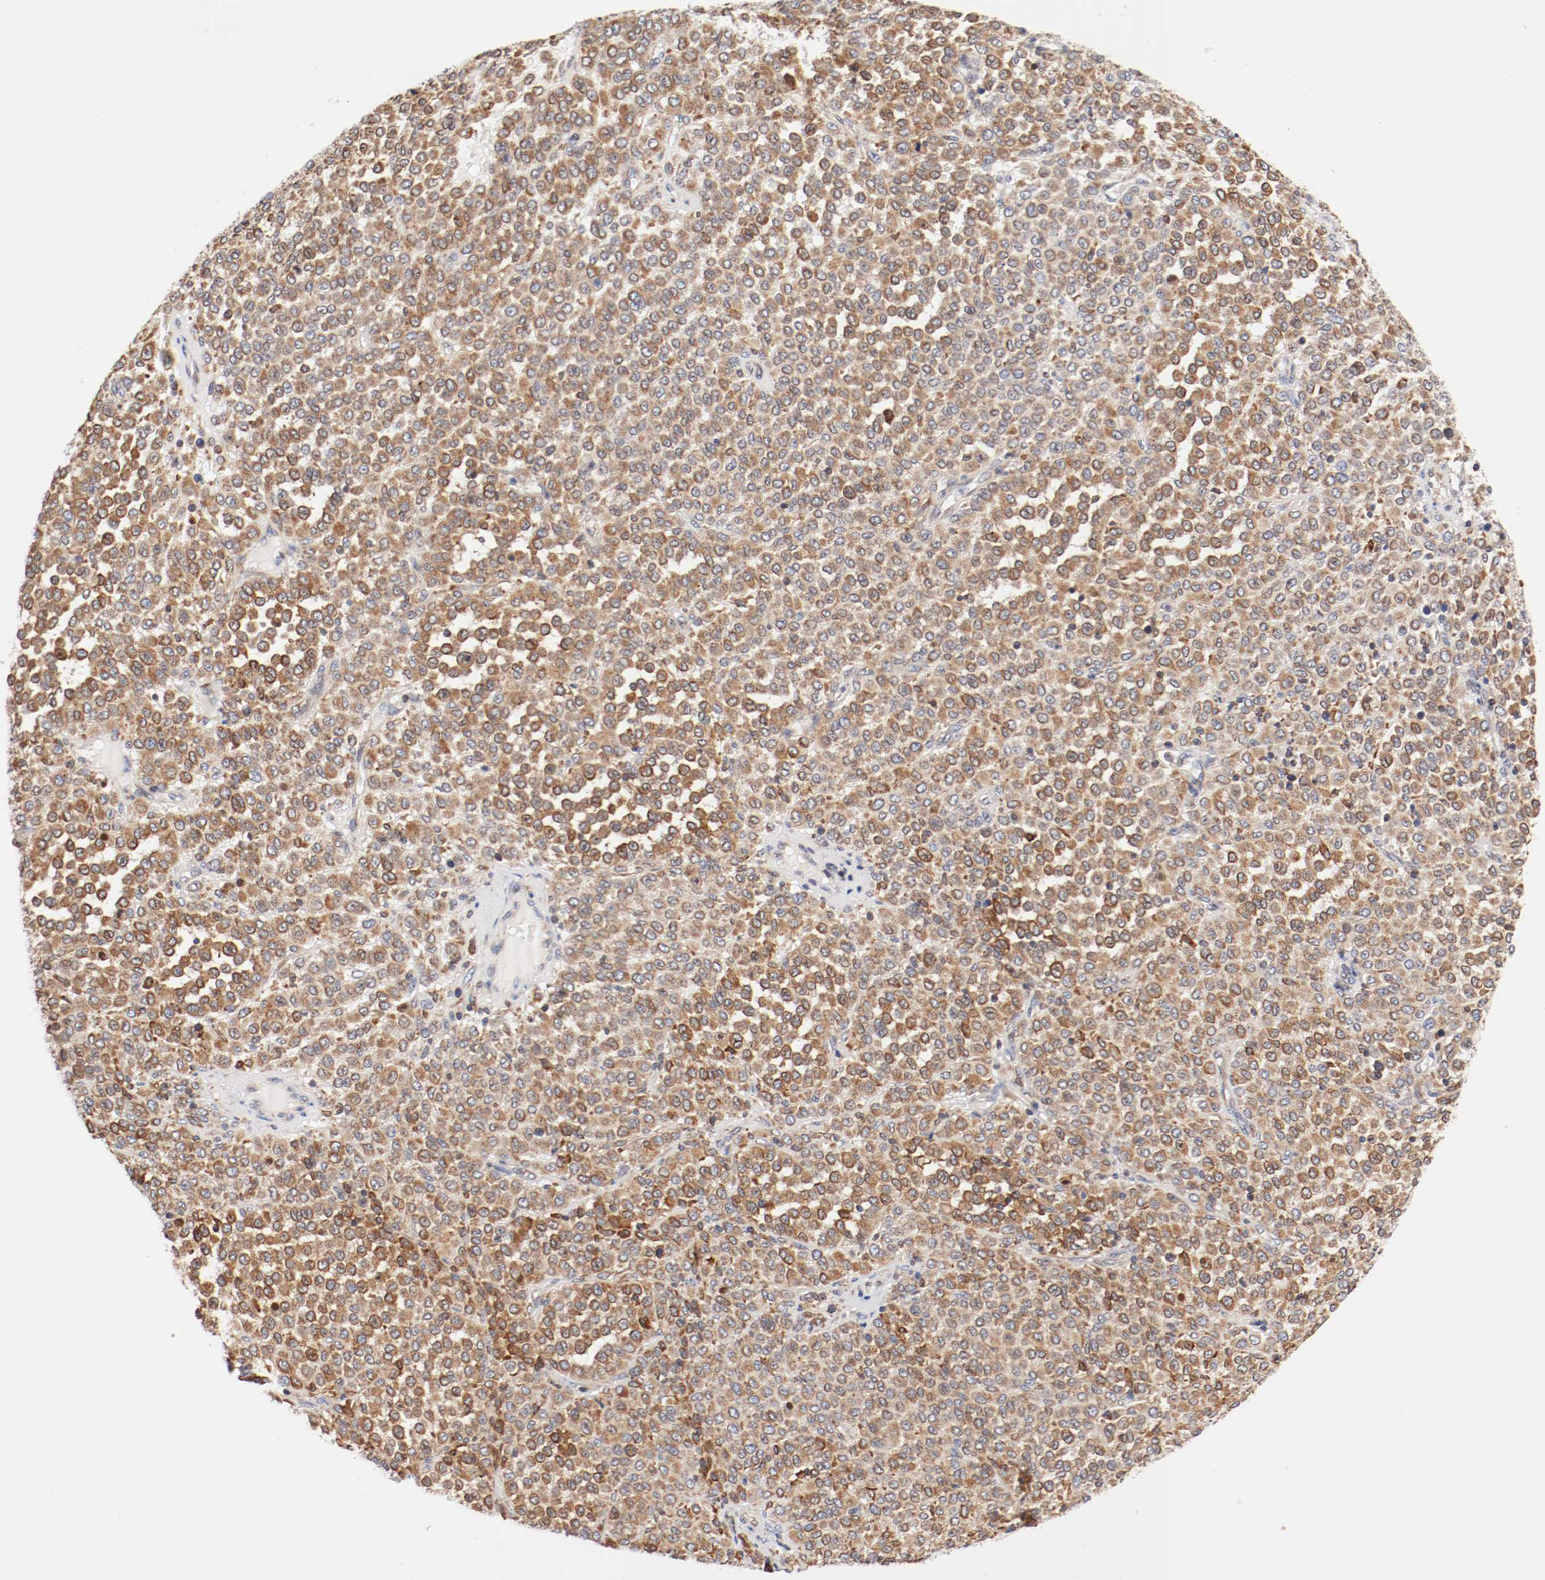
{"staining": {"intensity": "moderate", "quantity": ">75%", "location": "cytoplasmic/membranous"}, "tissue": "melanoma", "cell_type": "Tumor cells", "image_type": "cancer", "snomed": [{"axis": "morphology", "description": "Malignant melanoma, Metastatic site"}, {"axis": "topography", "description": "Pancreas"}], "caption": "A brown stain highlights moderate cytoplasmic/membranous expression of a protein in malignant melanoma (metastatic site) tumor cells.", "gene": "PDPK1", "patient": {"sex": "female", "age": 30}}